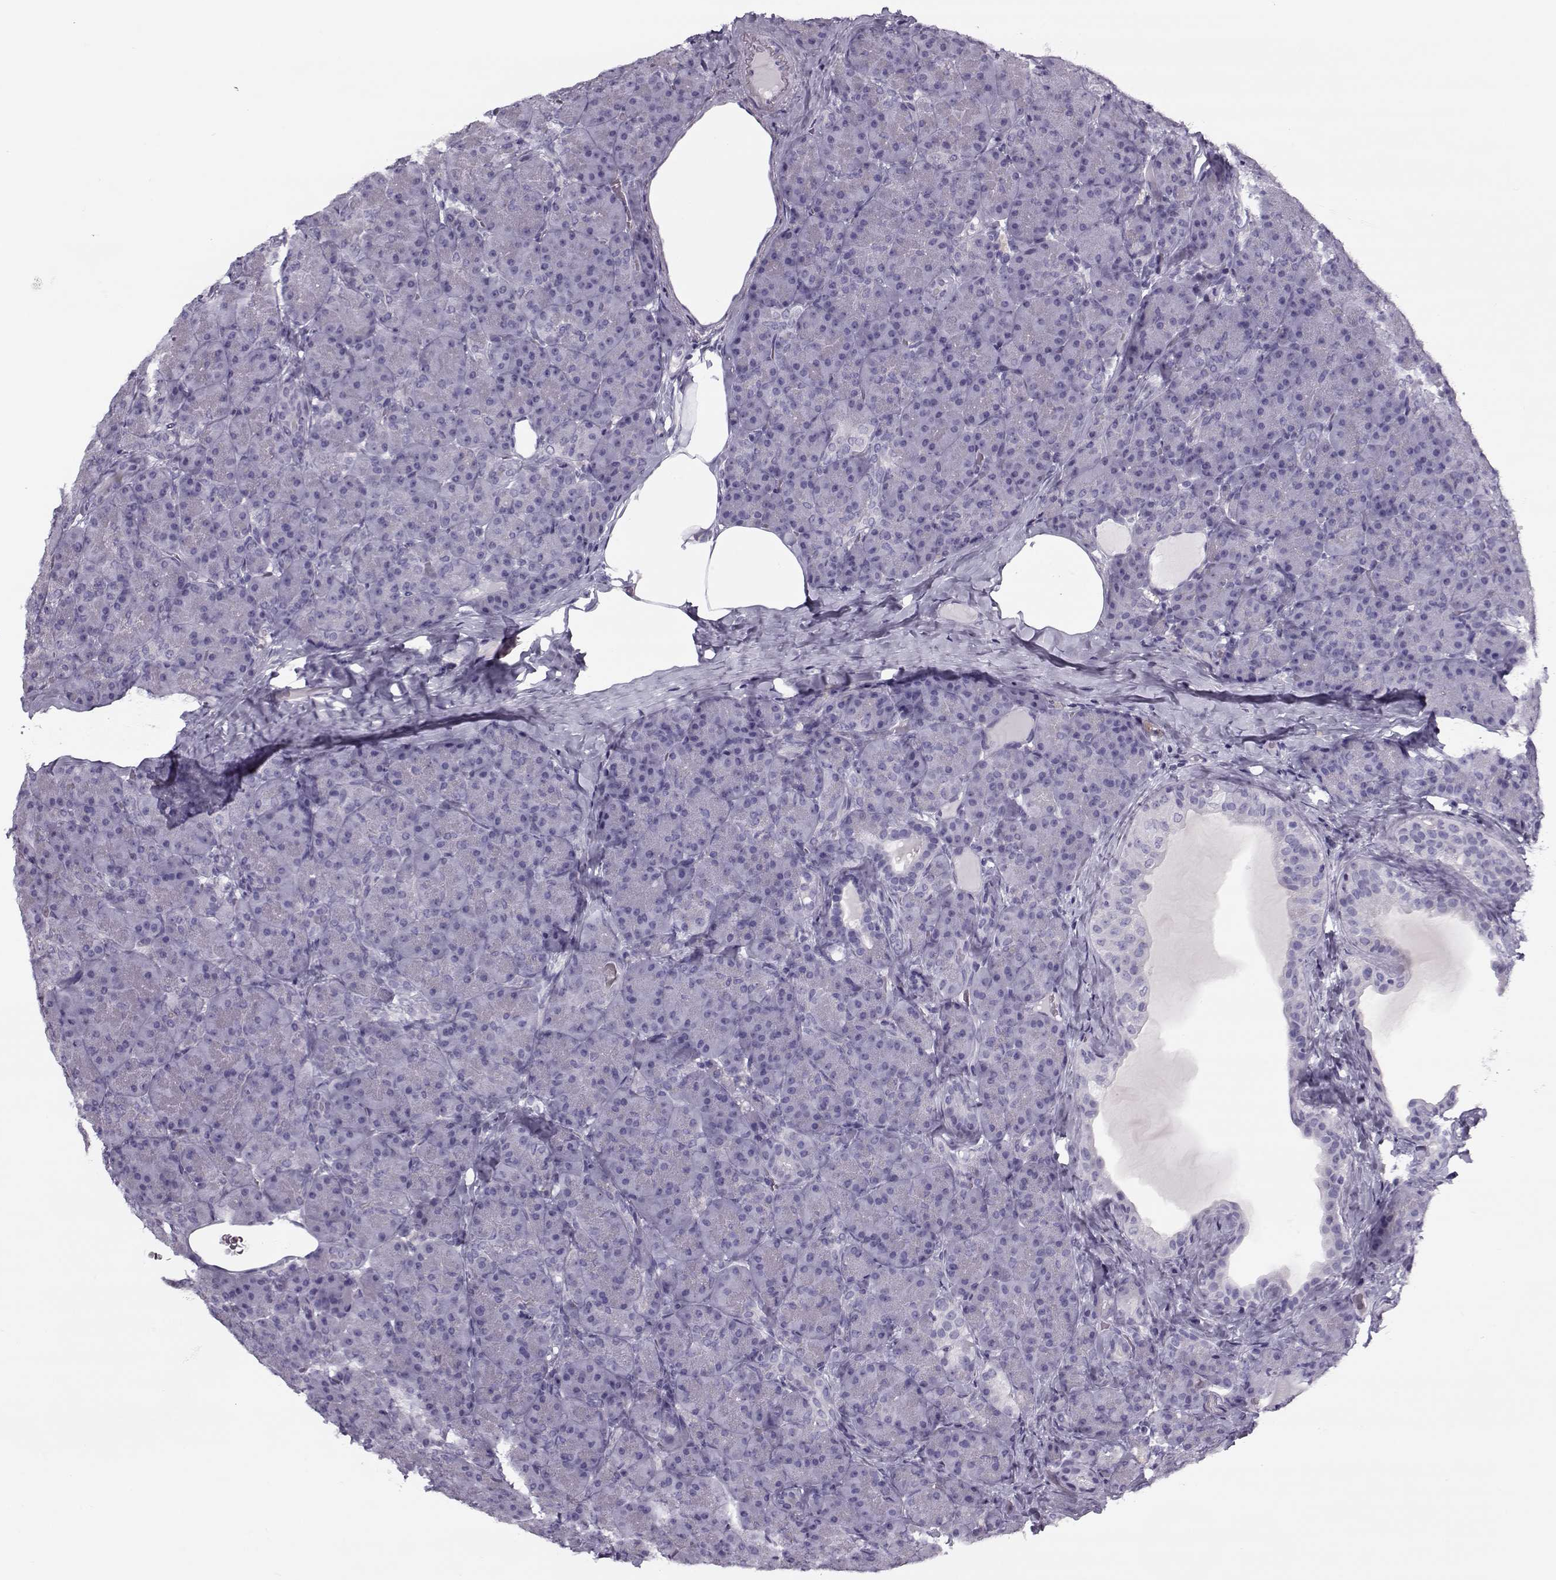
{"staining": {"intensity": "negative", "quantity": "none", "location": "none"}, "tissue": "pancreas", "cell_type": "Exocrine glandular cells", "image_type": "normal", "snomed": [{"axis": "morphology", "description": "Normal tissue, NOS"}, {"axis": "topography", "description": "Pancreas"}], "caption": "Immunohistochemistry (IHC) of unremarkable pancreas reveals no staining in exocrine glandular cells. (DAB (3,3'-diaminobenzidine) immunohistochemistry (IHC) with hematoxylin counter stain).", "gene": "GAGE10", "patient": {"sex": "male", "age": 57}}